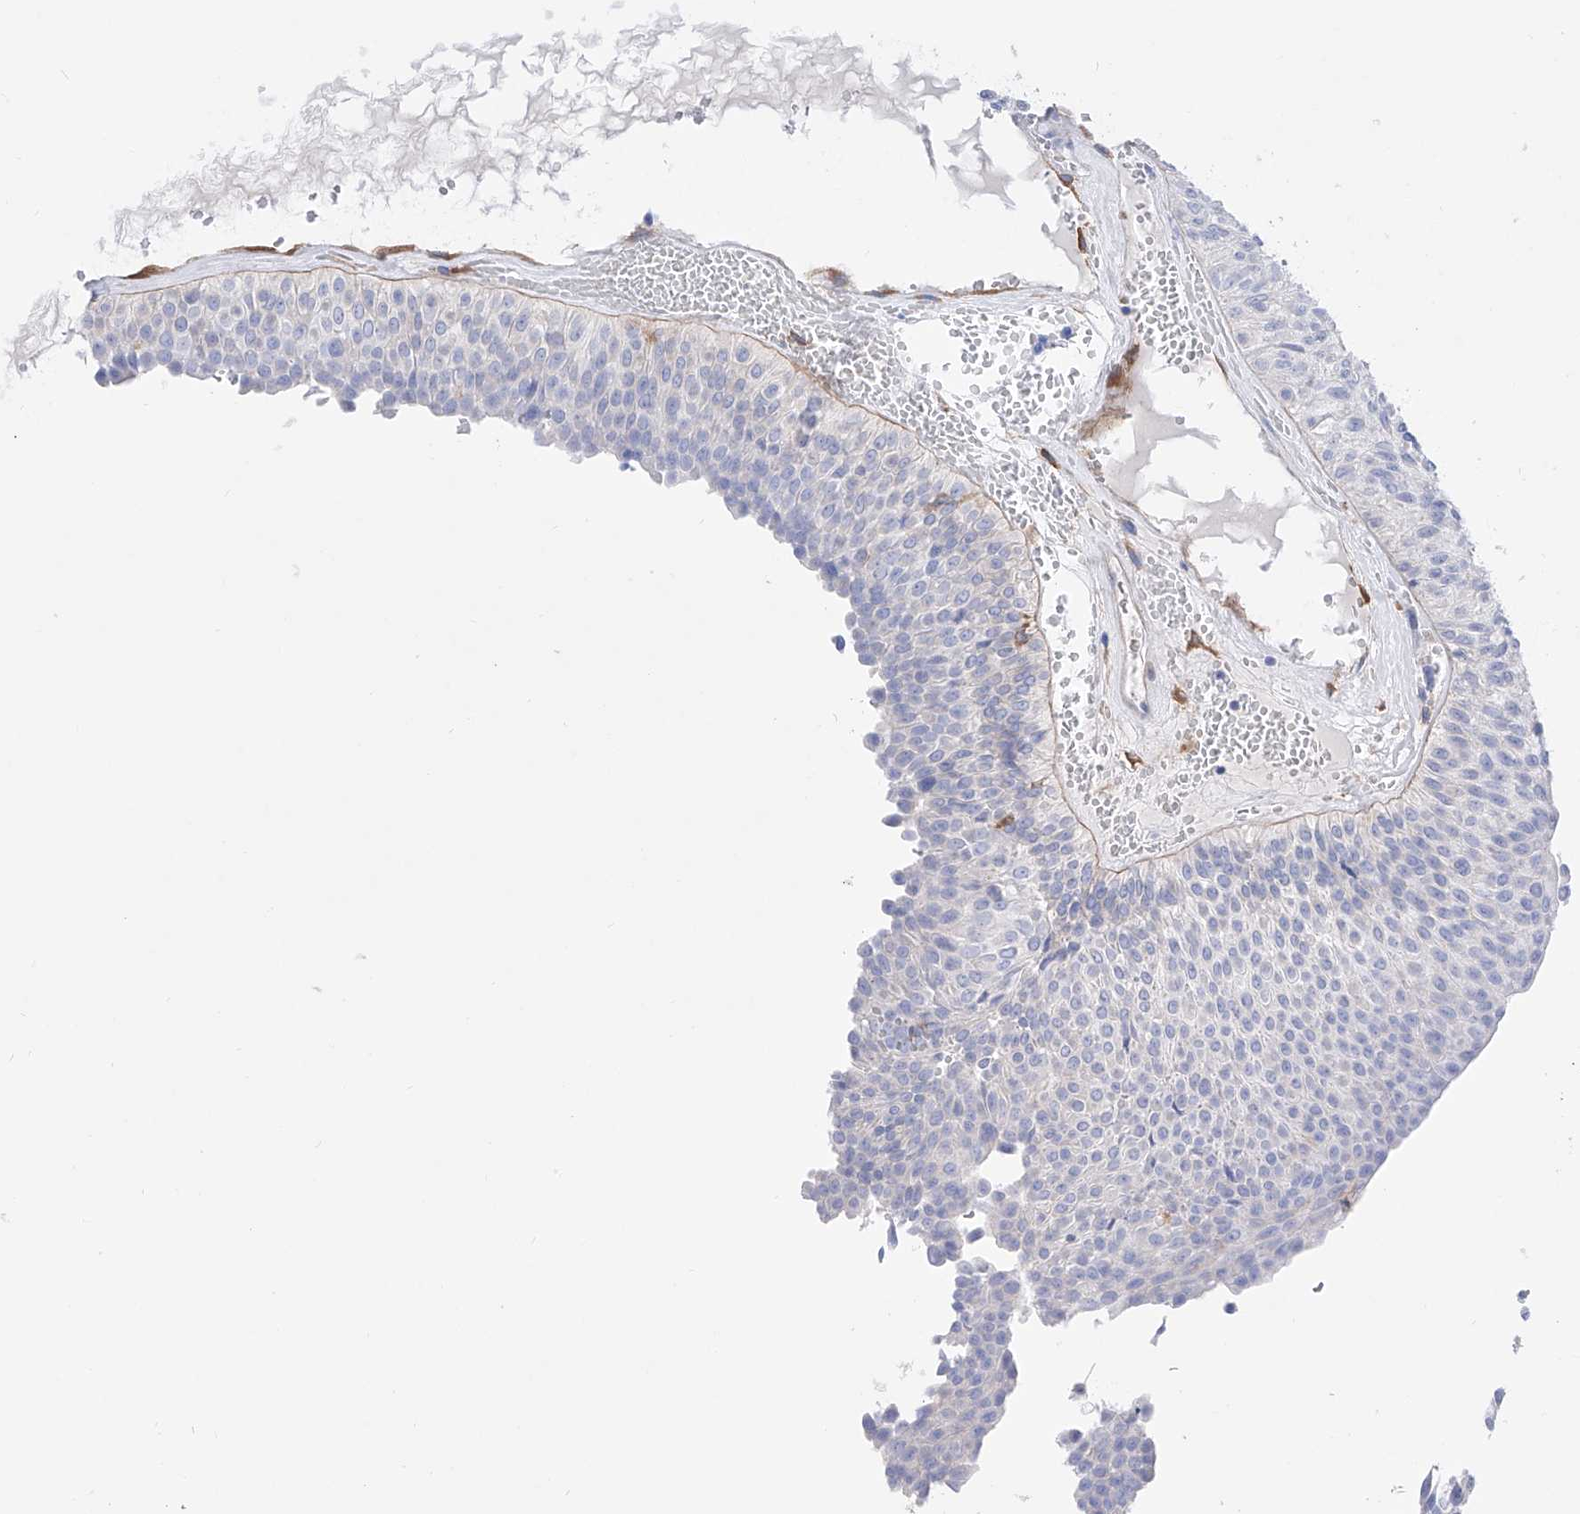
{"staining": {"intensity": "negative", "quantity": "none", "location": "none"}, "tissue": "urothelial cancer", "cell_type": "Tumor cells", "image_type": "cancer", "snomed": [{"axis": "morphology", "description": "Urothelial carcinoma, Low grade"}, {"axis": "topography", "description": "Urinary bladder"}], "caption": "This is a micrograph of IHC staining of urothelial cancer, which shows no positivity in tumor cells.", "gene": "ZNF653", "patient": {"sex": "male", "age": 78}}